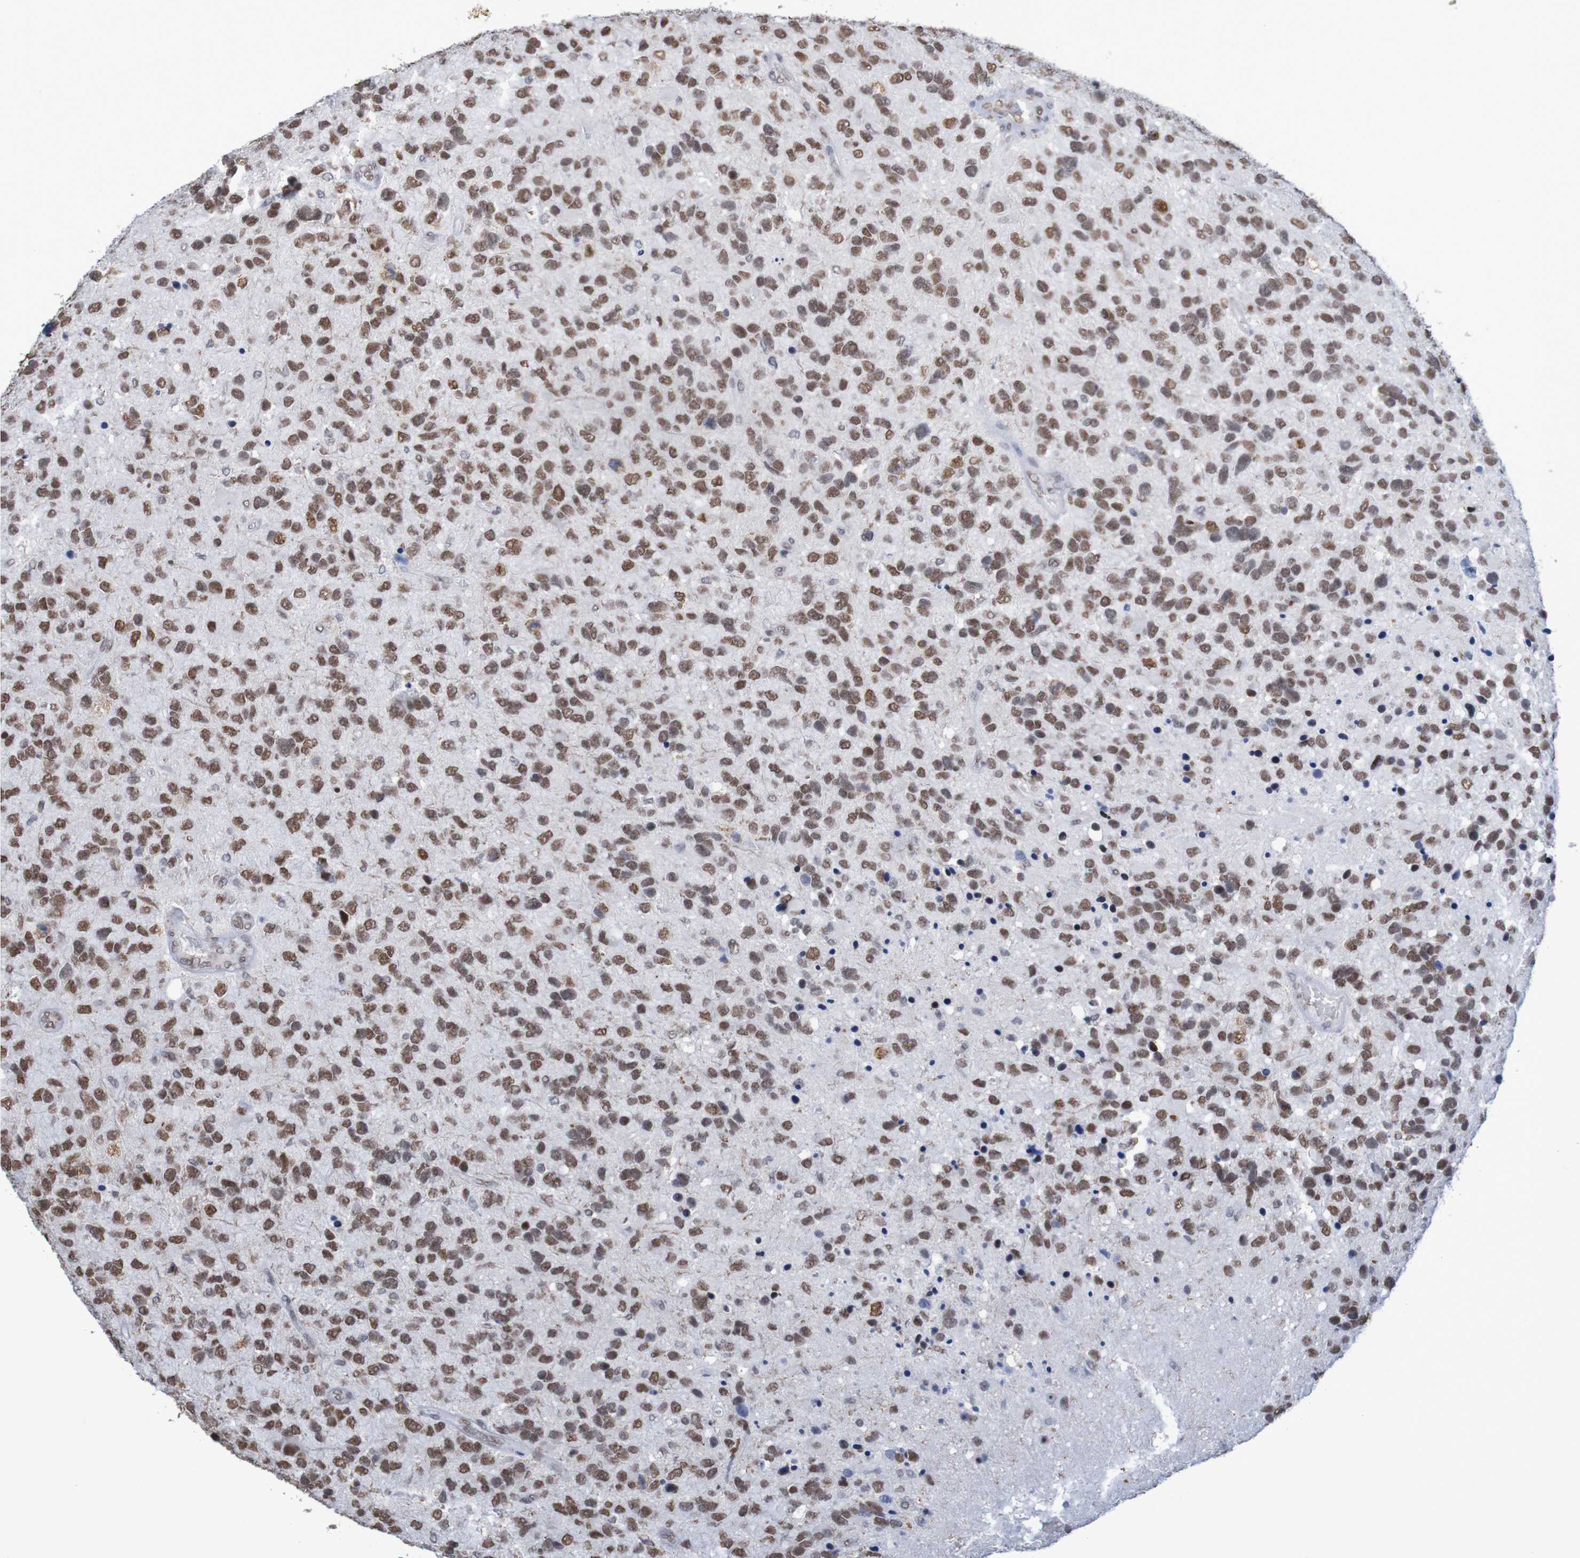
{"staining": {"intensity": "strong", "quantity": ">75%", "location": "nuclear"}, "tissue": "glioma", "cell_type": "Tumor cells", "image_type": "cancer", "snomed": [{"axis": "morphology", "description": "Glioma, malignant, High grade"}, {"axis": "topography", "description": "Brain"}], "caption": "Glioma tissue exhibits strong nuclear staining in about >75% of tumor cells", "gene": "MRTFB", "patient": {"sex": "female", "age": 58}}